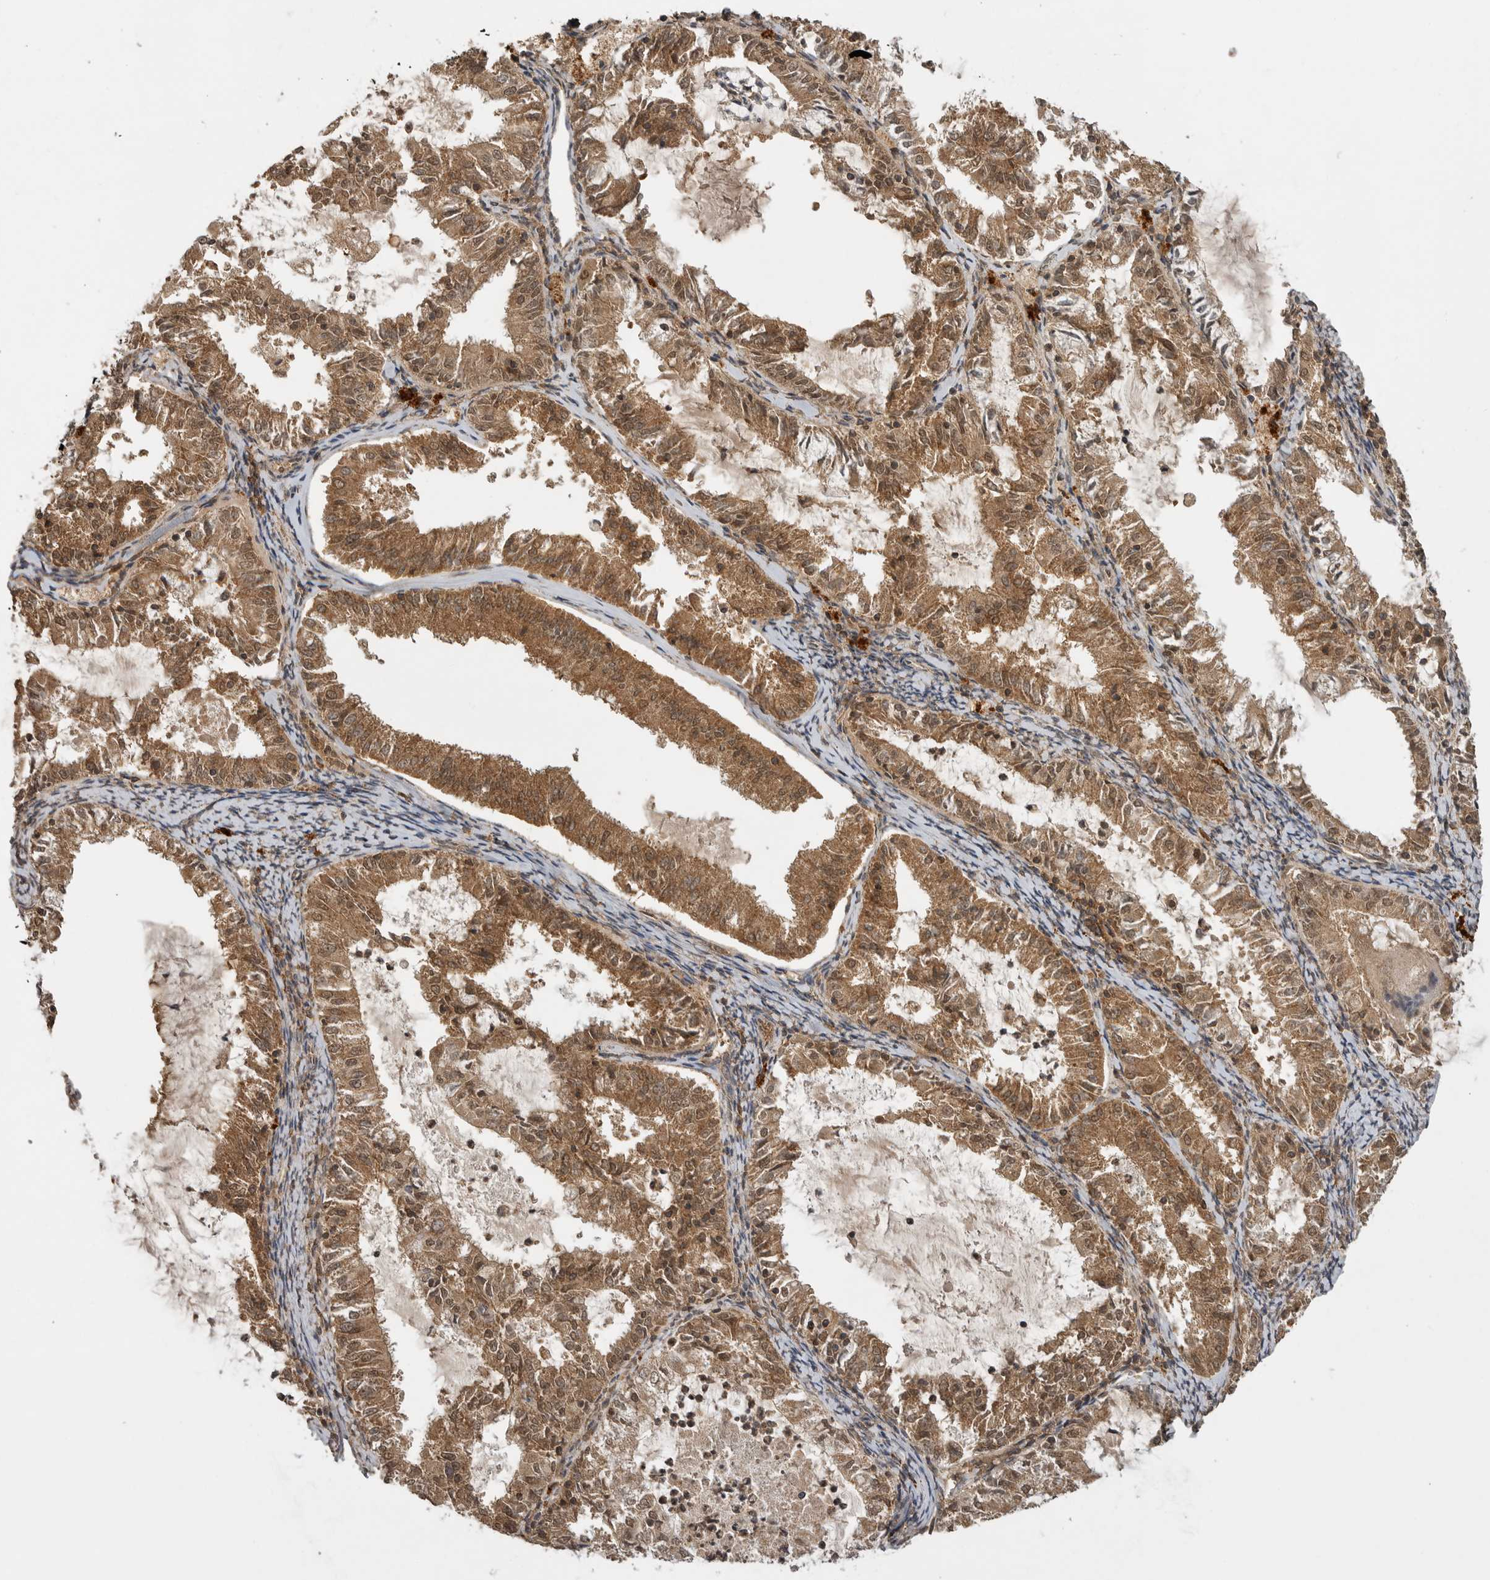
{"staining": {"intensity": "moderate", "quantity": ">75%", "location": "cytoplasmic/membranous,nuclear"}, "tissue": "endometrial cancer", "cell_type": "Tumor cells", "image_type": "cancer", "snomed": [{"axis": "morphology", "description": "Adenocarcinoma, NOS"}, {"axis": "topography", "description": "Endometrium"}], "caption": "IHC micrograph of human adenocarcinoma (endometrial) stained for a protein (brown), which demonstrates medium levels of moderate cytoplasmic/membranous and nuclear staining in about >75% of tumor cells.", "gene": "ICOSLG", "patient": {"sex": "female", "age": 57}}